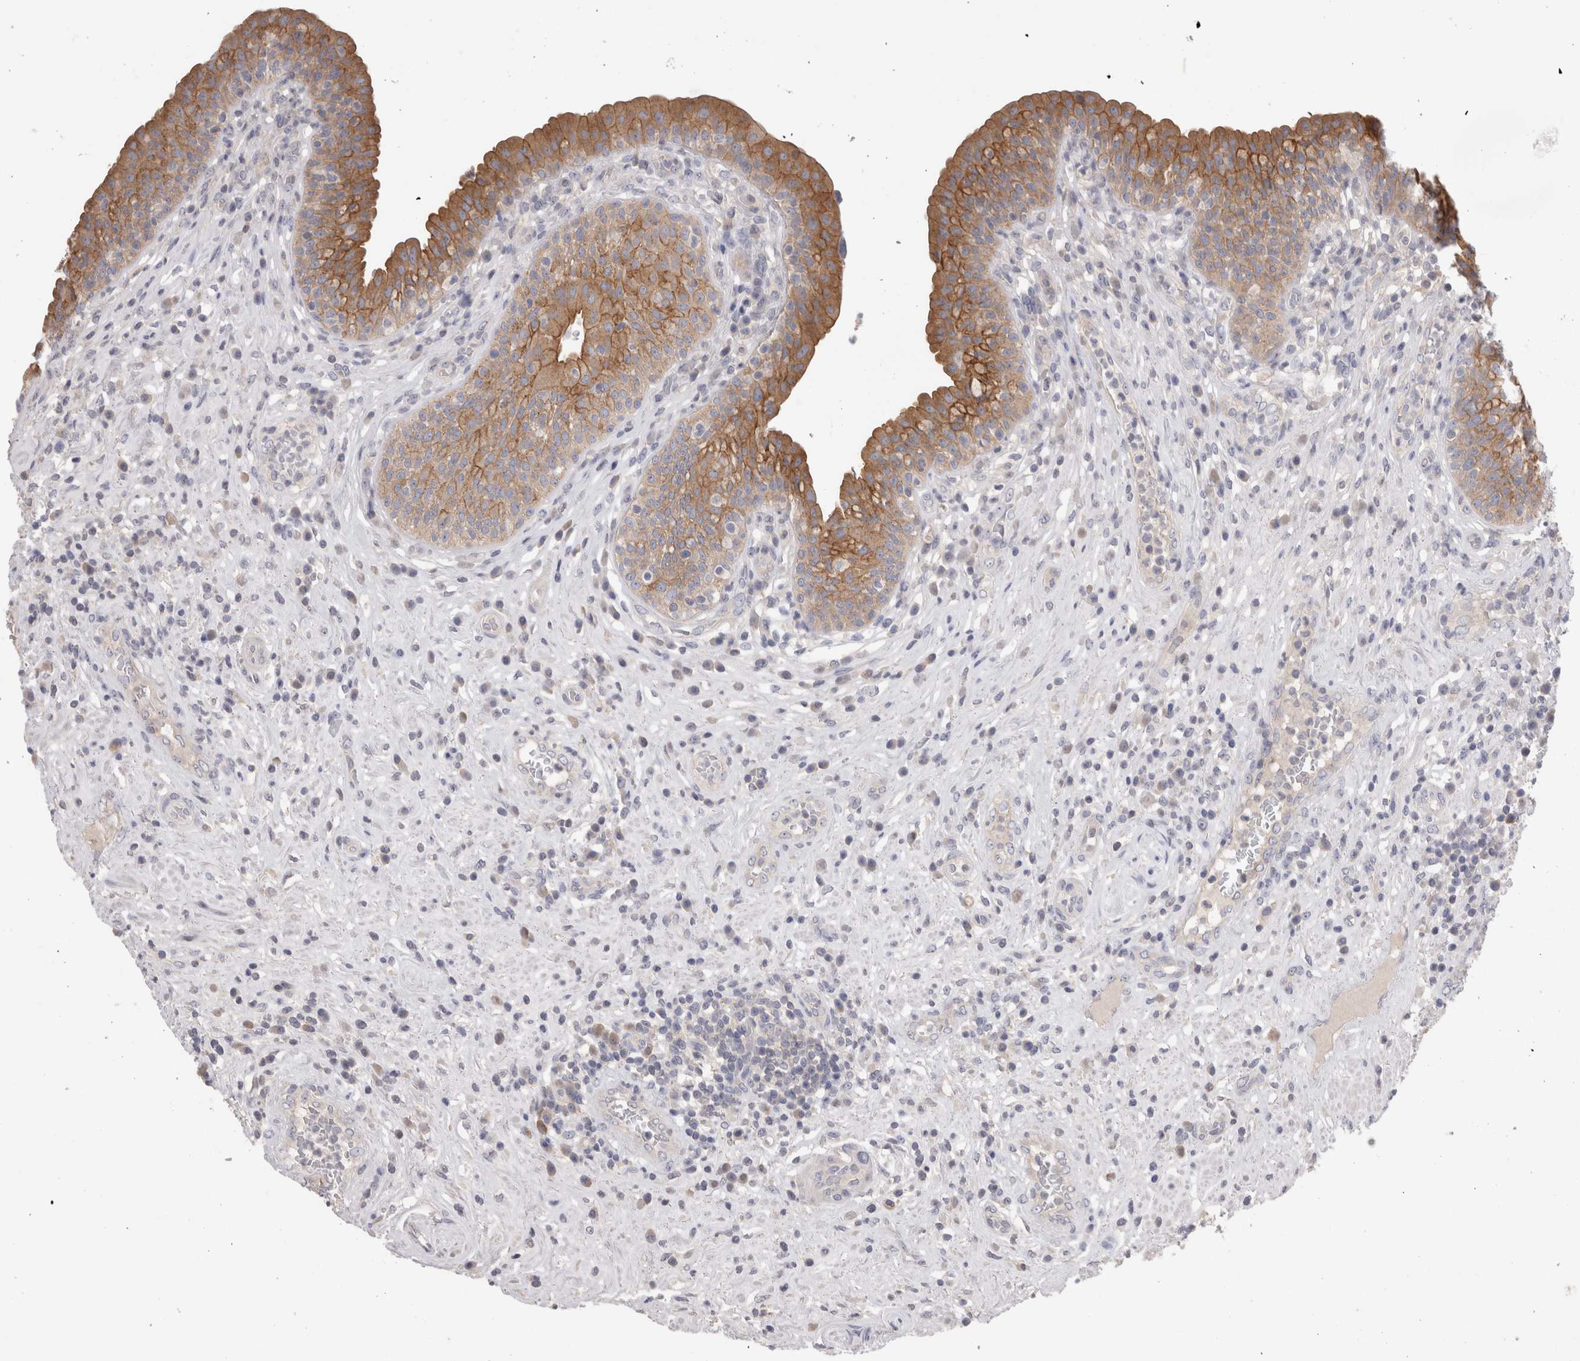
{"staining": {"intensity": "strong", "quantity": ">75%", "location": "cytoplasmic/membranous"}, "tissue": "urinary bladder", "cell_type": "Urothelial cells", "image_type": "normal", "snomed": [{"axis": "morphology", "description": "Normal tissue, NOS"}, {"axis": "topography", "description": "Urinary bladder"}], "caption": "This micrograph reveals immunohistochemistry (IHC) staining of benign human urinary bladder, with high strong cytoplasmic/membranous expression in about >75% of urothelial cells.", "gene": "OTOR", "patient": {"sex": "female", "age": 62}}